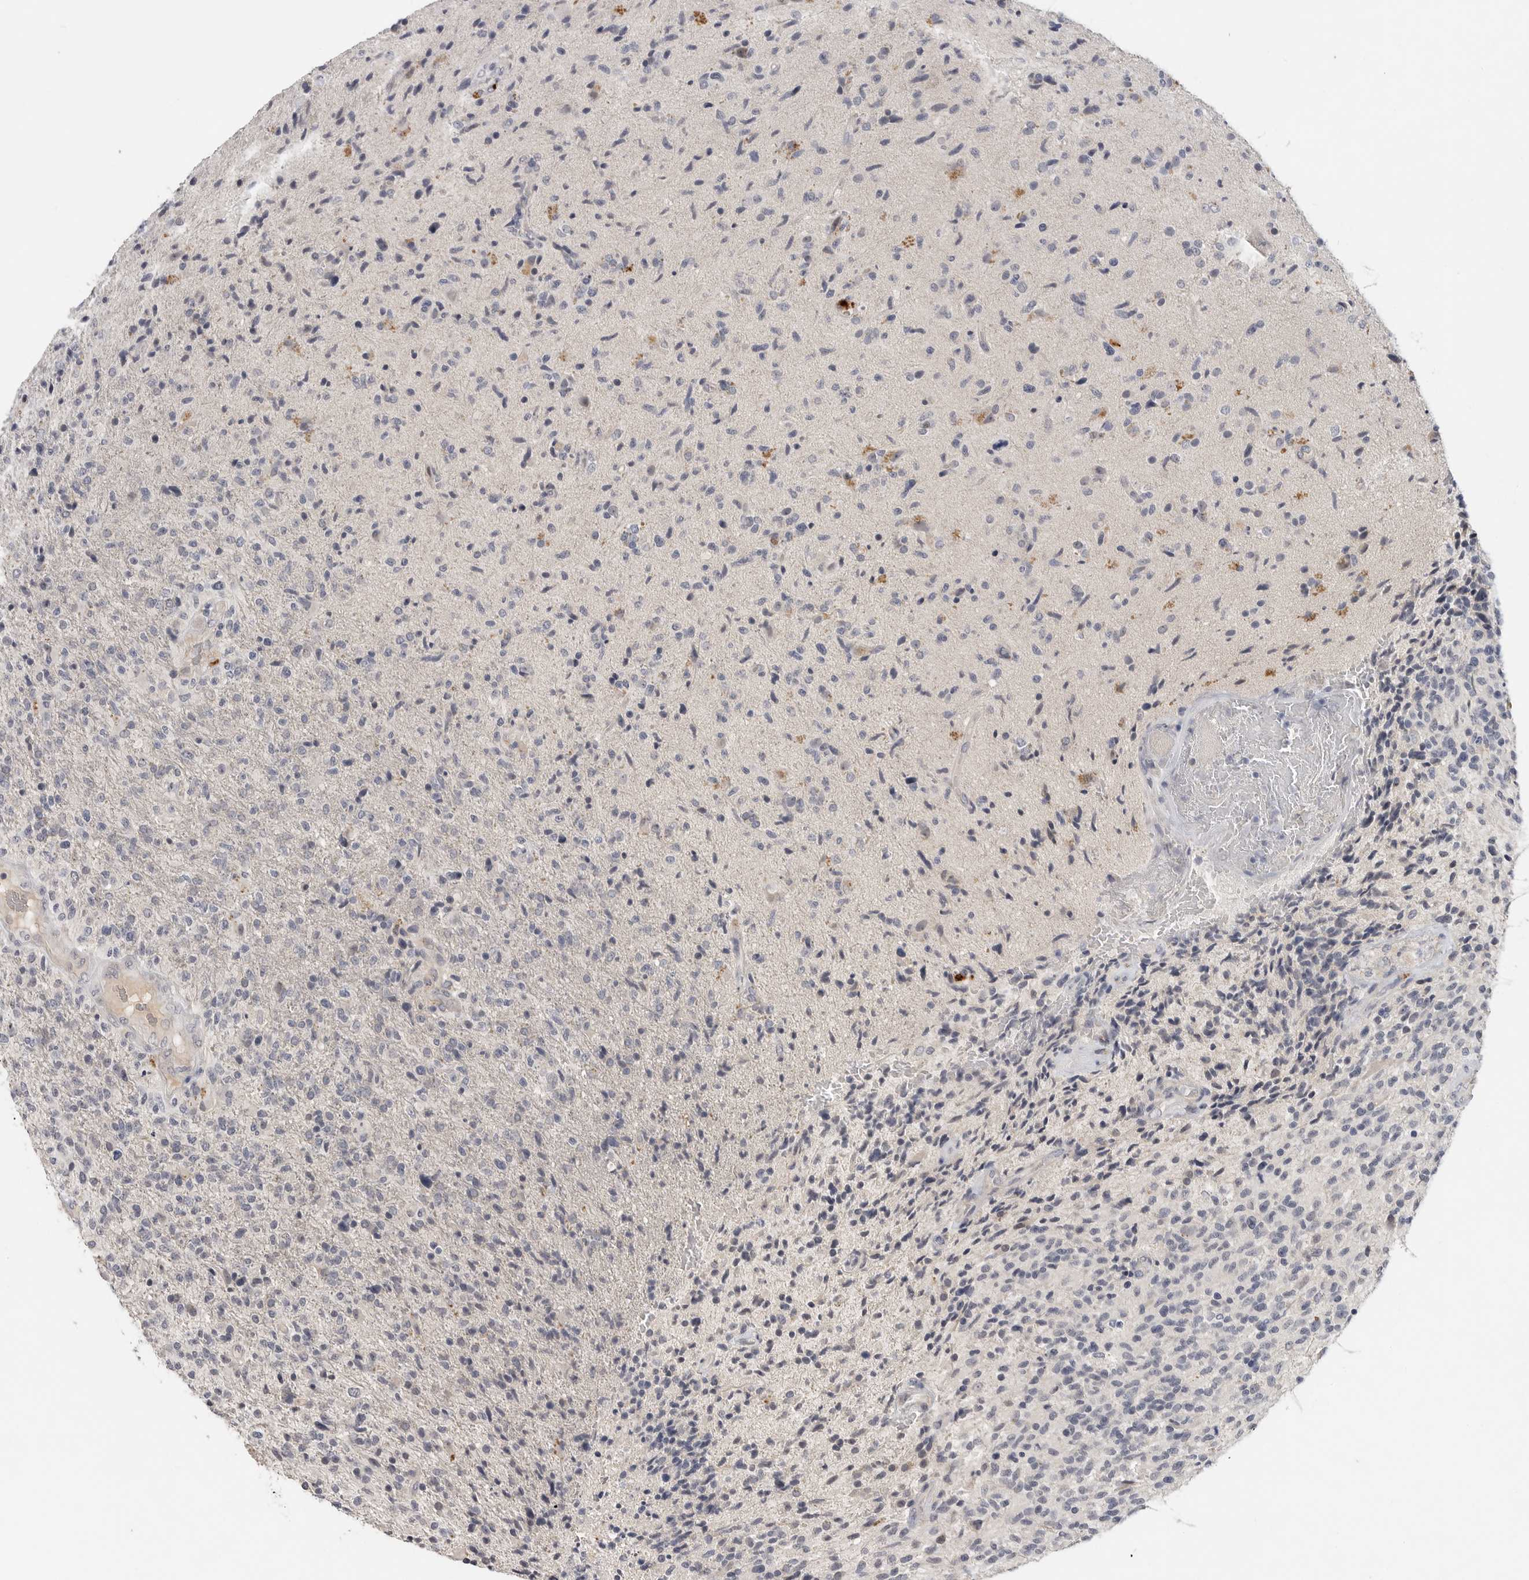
{"staining": {"intensity": "negative", "quantity": "none", "location": "none"}, "tissue": "glioma", "cell_type": "Tumor cells", "image_type": "cancer", "snomed": [{"axis": "morphology", "description": "Glioma, malignant, High grade"}, {"axis": "topography", "description": "Brain"}], "caption": "Immunohistochemistry (IHC) micrograph of high-grade glioma (malignant) stained for a protein (brown), which shows no positivity in tumor cells.", "gene": "ITGAD", "patient": {"sex": "male", "age": 72}}